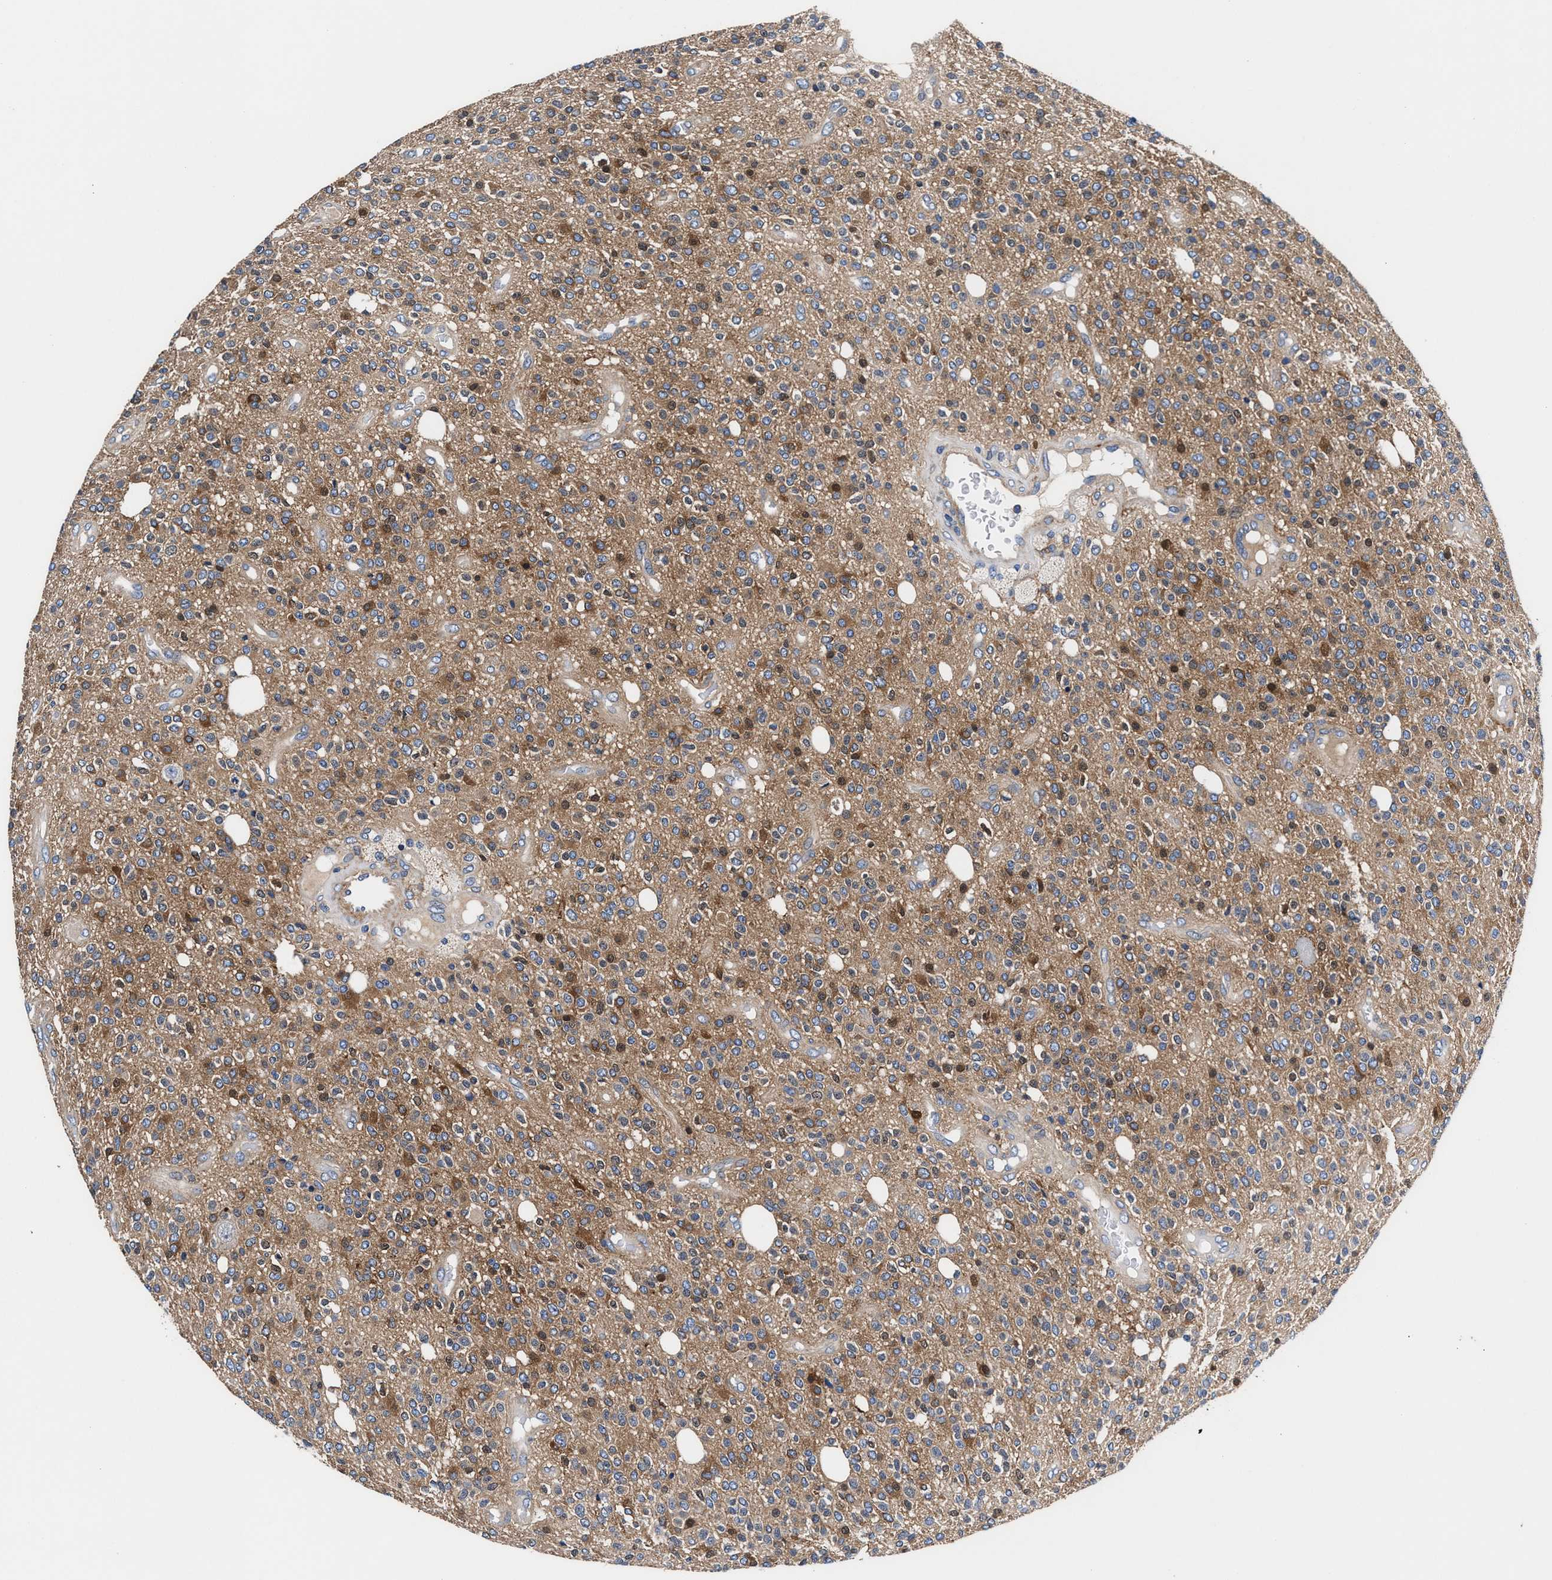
{"staining": {"intensity": "strong", "quantity": "25%-75%", "location": "cytoplasmic/membranous"}, "tissue": "glioma", "cell_type": "Tumor cells", "image_type": "cancer", "snomed": [{"axis": "morphology", "description": "Glioma, malignant, High grade"}, {"axis": "topography", "description": "Brain"}], "caption": "Immunohistochemistry (IHC) staining of glioma, which demonstrates high levels of strong cytoplasmic/membranous expression in about 25%-75% of tumor cells indicating strong cytoplasmic/membranous protein positivity. The staining was performed using DAB (brown) for protein detection and nuclei were counterstained in hematoxylin (blue).", "gene": "SH3GL1", "patient": {"sex": "male", "age": 34}}